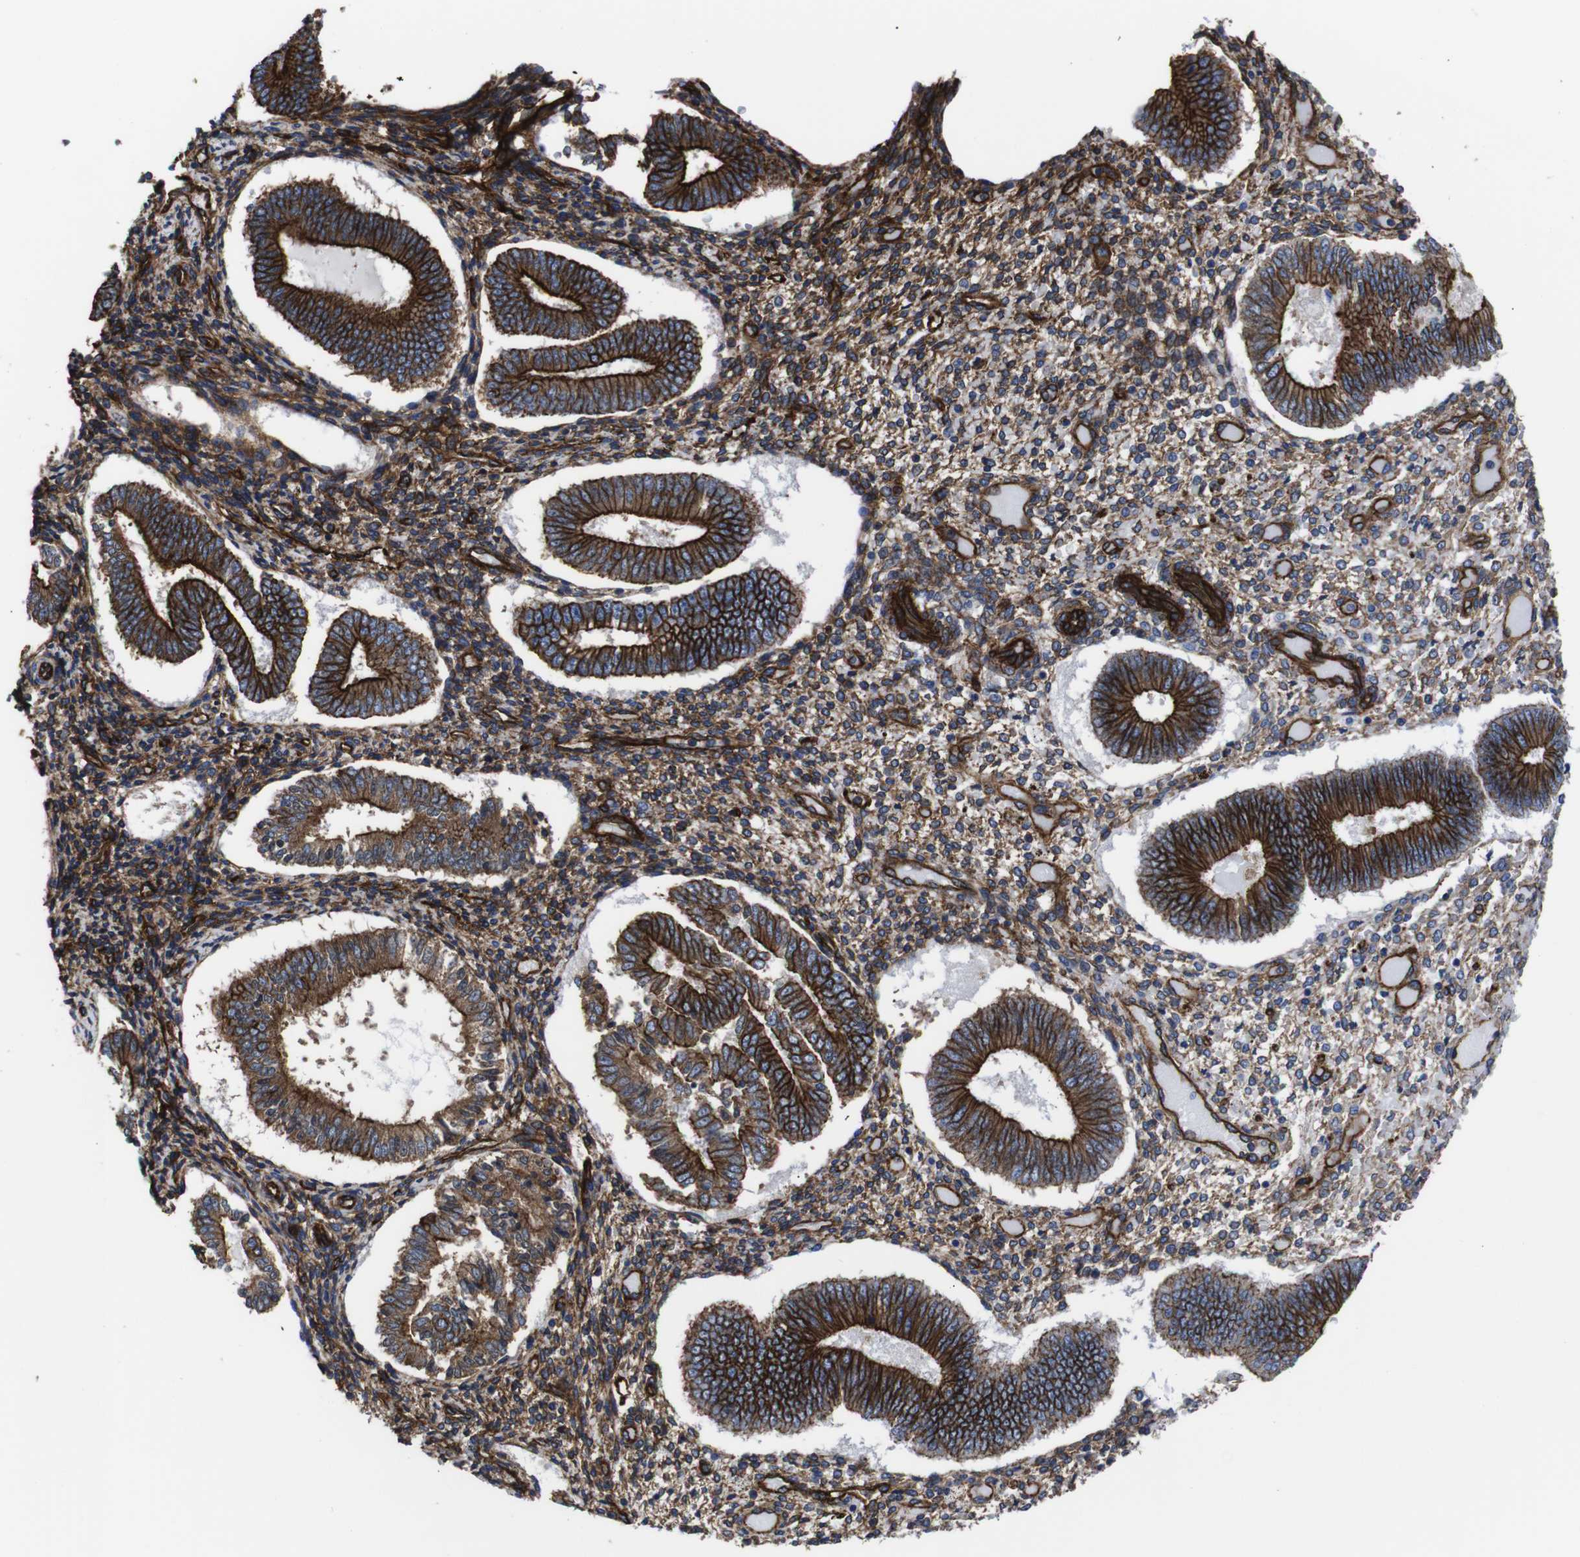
{"staining": {"intensity": "moderate", "quantity": ">75%", "location": "cytoplasmic/membranous"}, "tissue": "endometrium", "cell_type": "Cells in endometrial stroma", "image_type": "normal", "snomed": [{"axis": "morphology", "description": "Normal tissue, NOS"}, {"axis": "topography", "description": "Endometrium"}], "caption": "The immunohistochemical stain highlights moderate cytoplasmic/membranous positivity in cells in endometrial stroma of benign endometrium. (Brightfield microscopy of DAB IHC at high magnification).", "gene": "SPTBN1", "patient": {"sex": "female", "age": 42}}